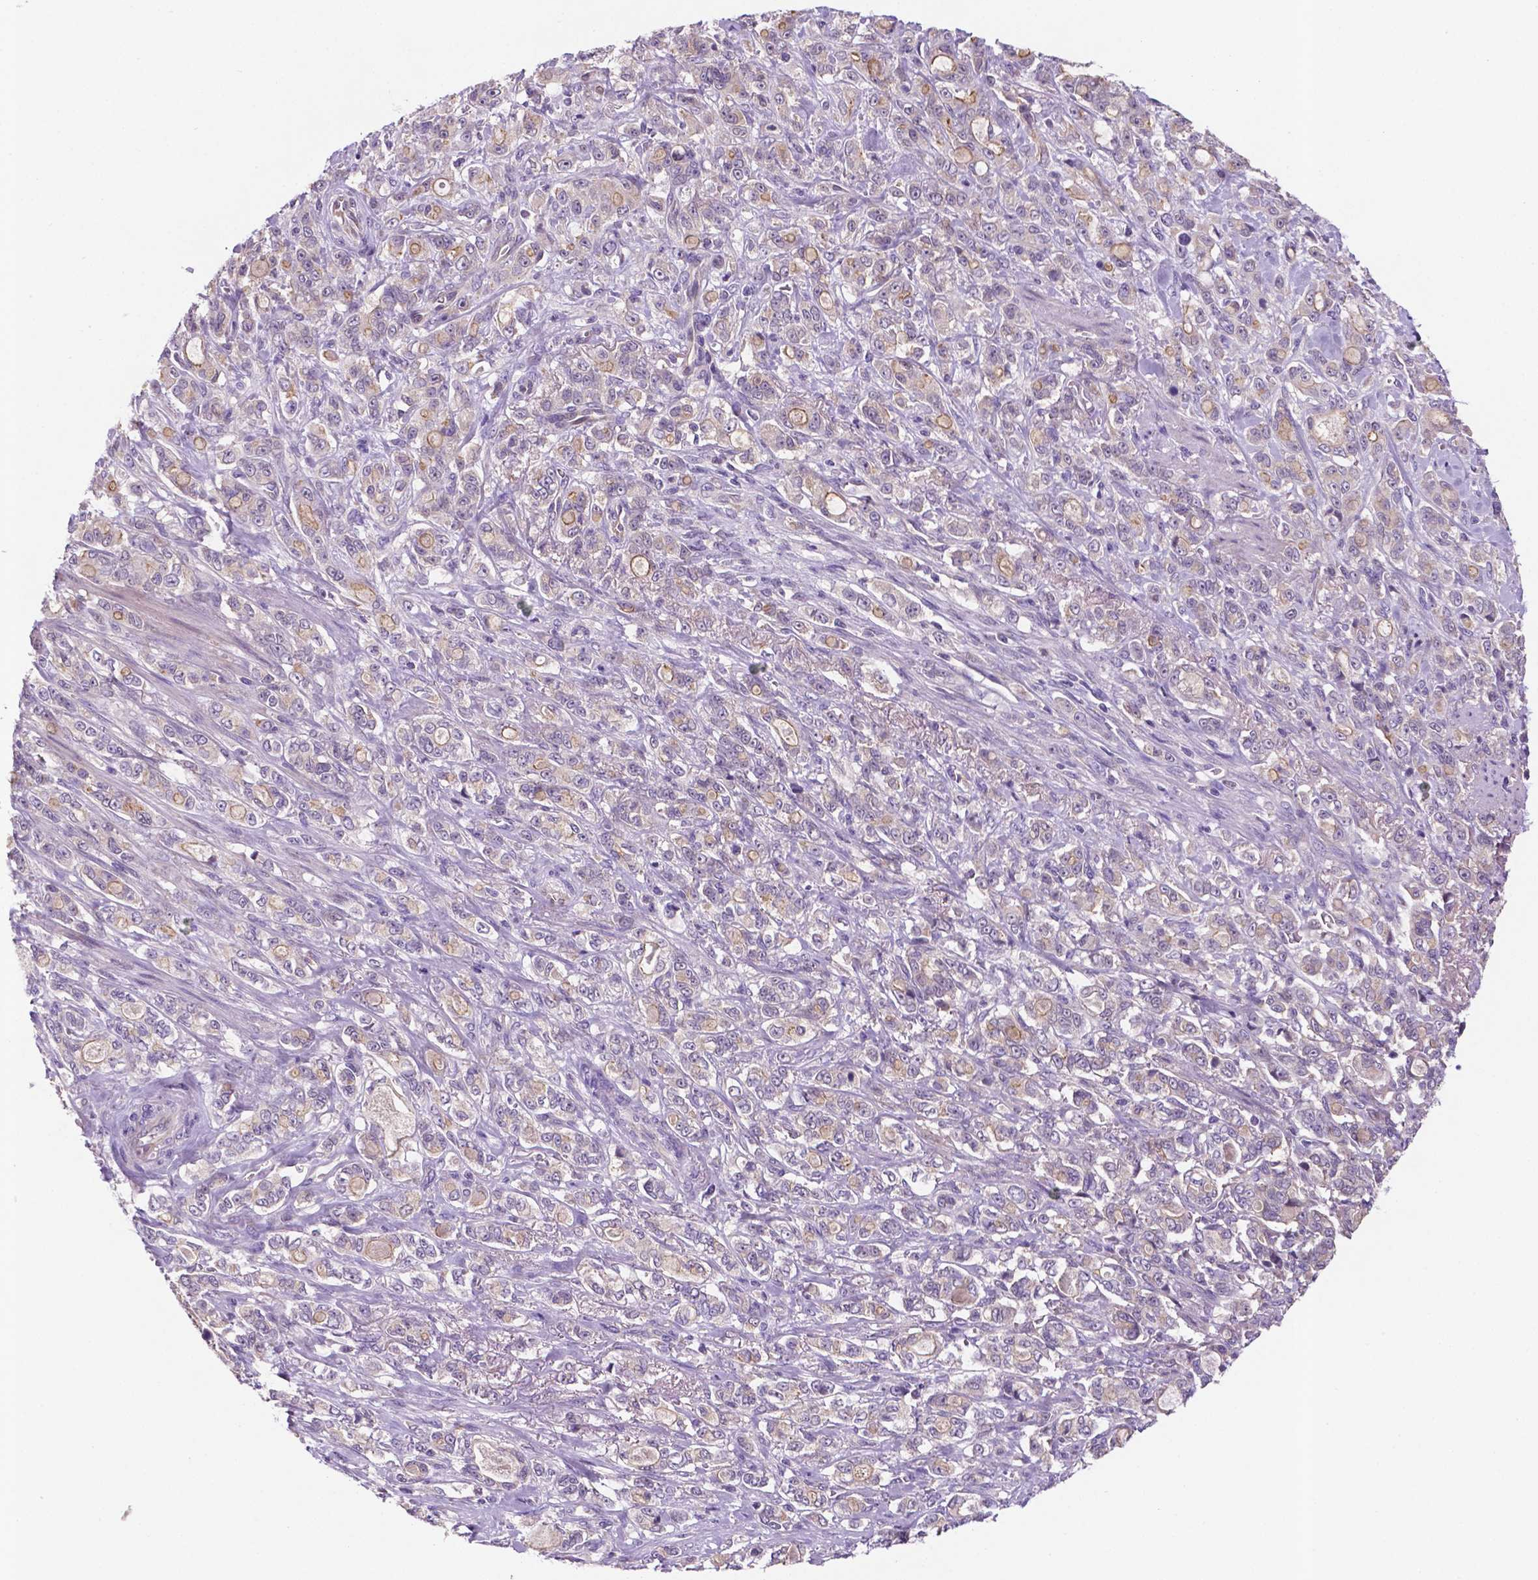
{"staining": {"intensity": "weak", "quantity": ">75%", "location": "cytoplasmic/membranous"}, "tissue": "stomach cancer", "cell_type": "Tumor cells", "image_type": "cancer", "snomed": [{"axis": "morphology", "description": "Adenocarcinoma, NOS"}, {"axis": "topography", "description": "Stomach"}], "caption": "Stomach cancer (adenocarcinoma) tissue exhibits weak cytoplasmic/membranous positivity in approximately >75% of tumor cells", "gene": "TM4SF20", "patient": {"sex": "male", "age": 63}}